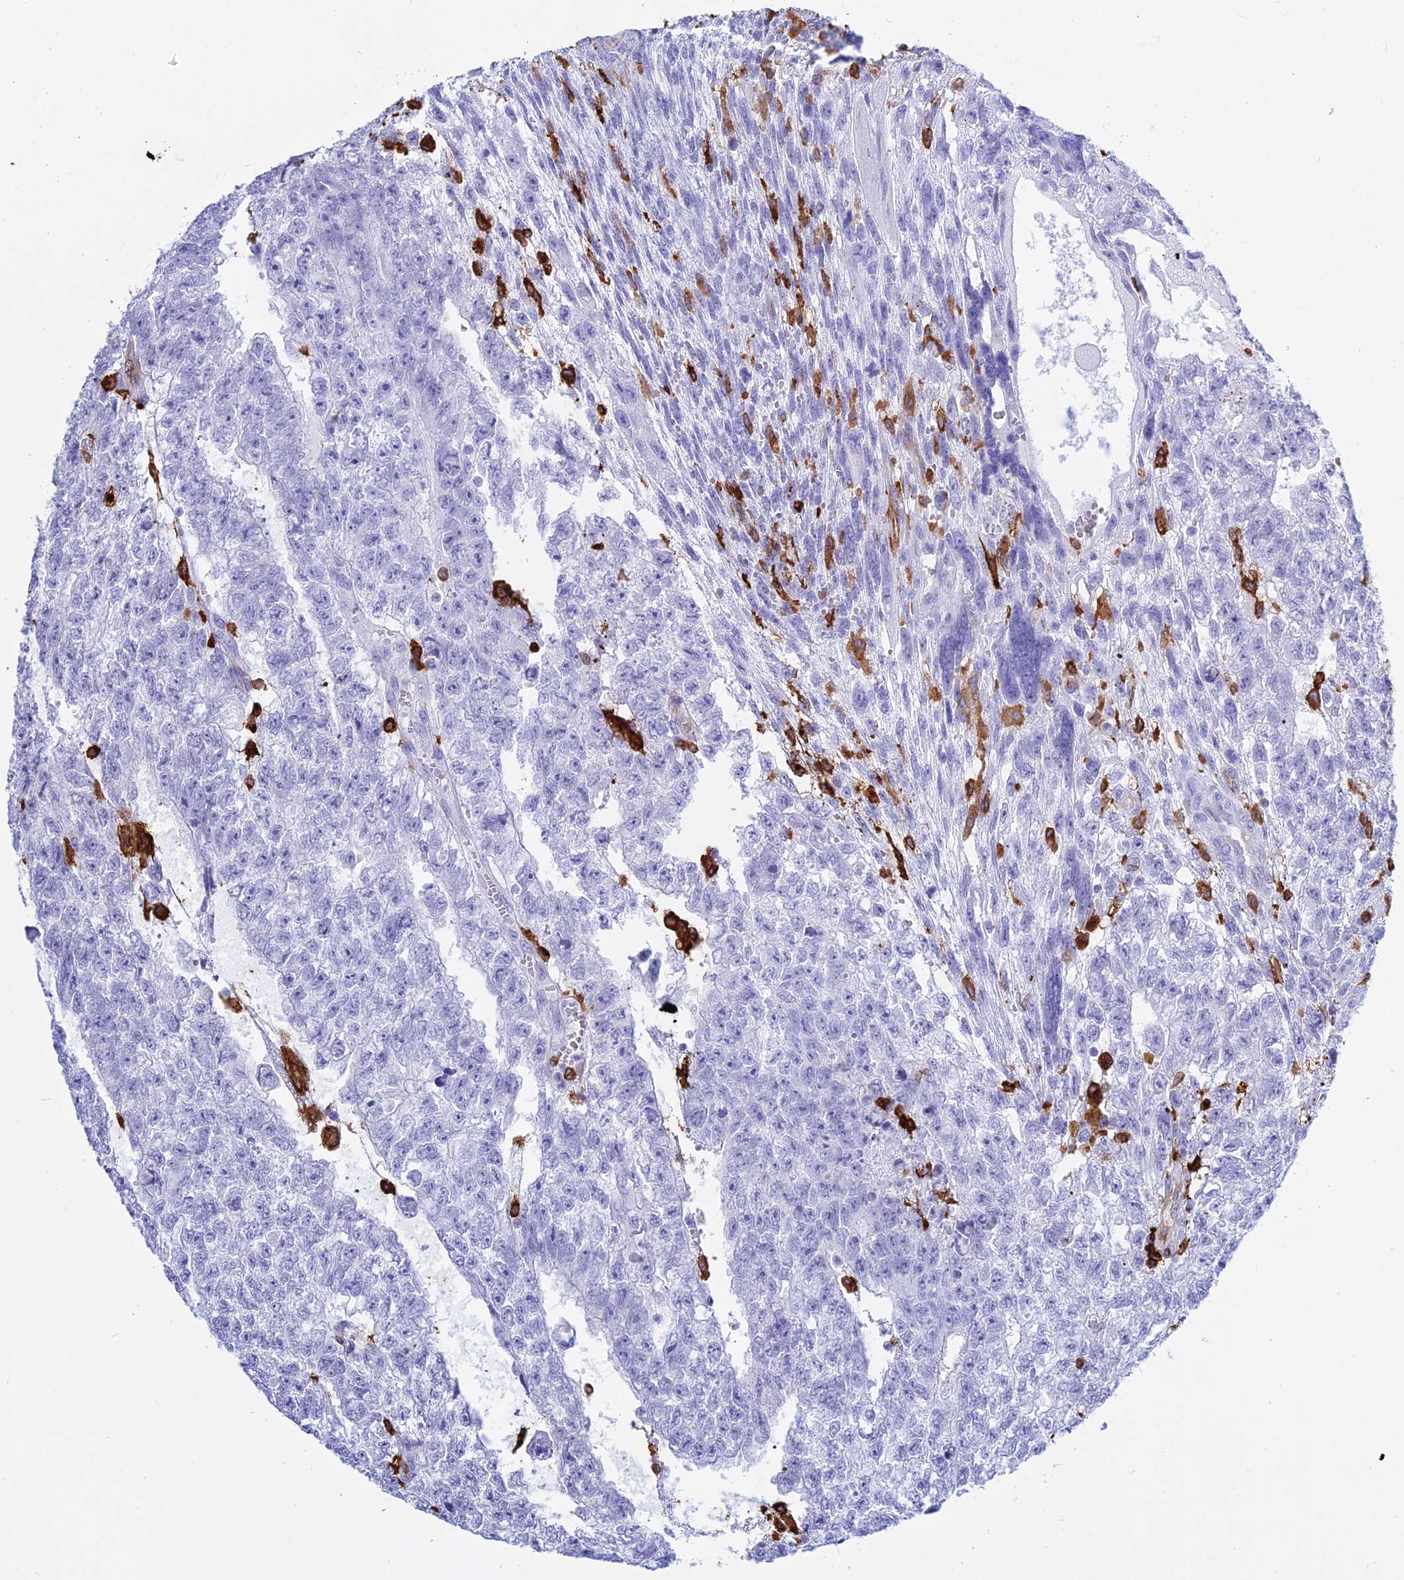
{"staining": {"intensity": "negative", "quantity": "none", "location": "none"}, "tissue": "testis cancer", "cell_type": "Tumor cells", "image_type": "cancer", "snomed": [{"axis": "morphology", "description": "Carcinoma, Embryonal, NOS"}, {"axis": "topography", "description": "Testis"}], "caption": "This is a image of immunohistochemistry staining of testis cancer (embryonal carcinoma), which shows no expression in tumor cells. The staining is performed using DAB brown chromogen with nuclei counter-stained in using hematoxylin.", "gene": "HLA-DRB1", "patient": {"sex": "male", "age": 26}}